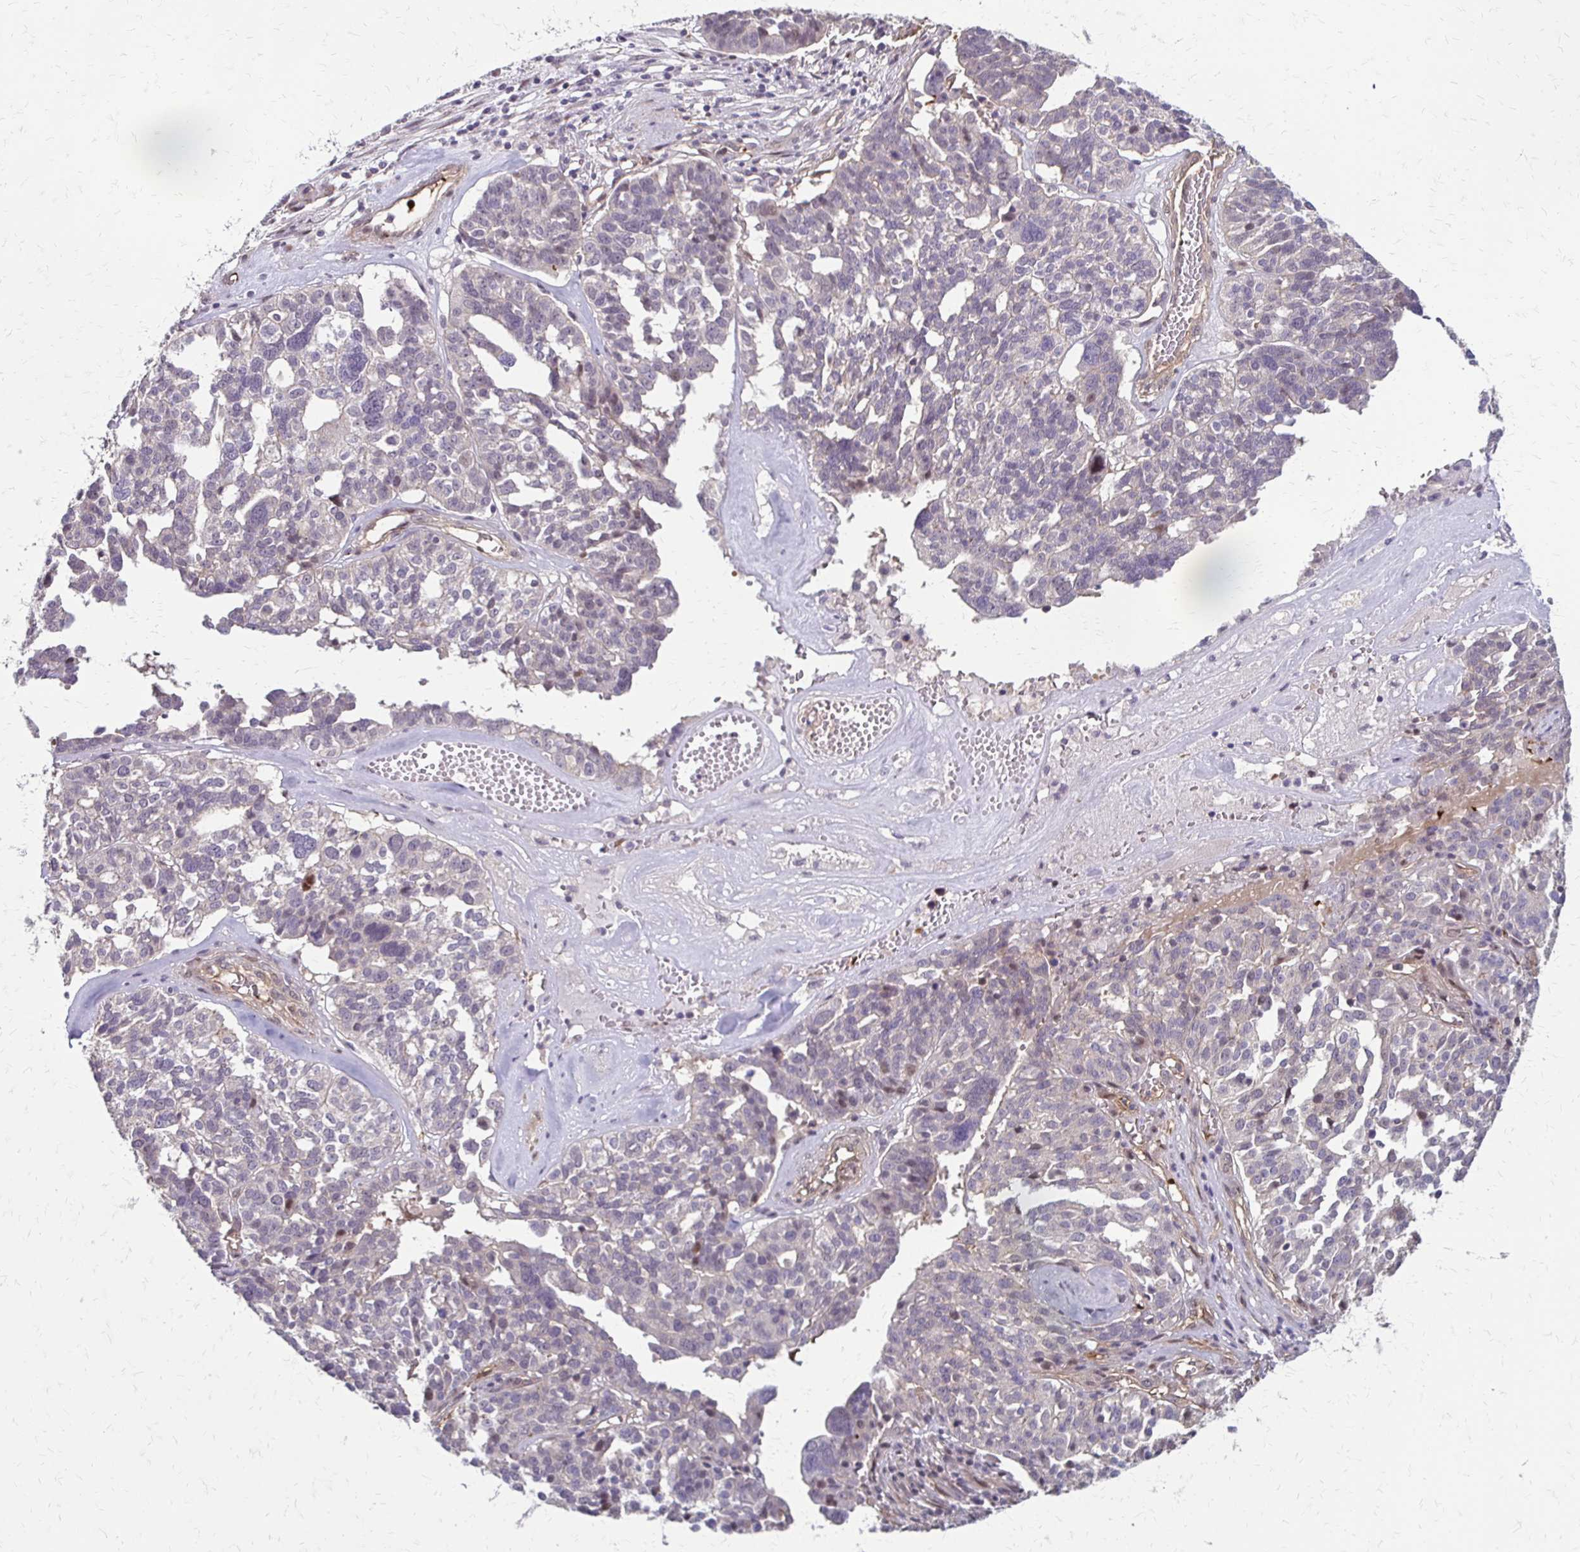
{"staining": {"intensity": "negative", "quantity": "none", "location": "none"}, "tissue": "ovarian cancer", "cell_type": "Tumor cells", "image_type": "cancer", "snomed": [{"axis": "morphology", "description": "Cystadenocarcinoma, serous, NOS"}, {"axis": "topography", "description": "Ovary"}], "caption": "Immunohistochemistry photomicrograph of neoplastic tissue: human ovarian cancer (serous cystadenocarcinoma) stained with DAB reveals no significant protein expression in tumor cells.", "gene": "CFL2", "patient": {"sex": "female", "age": 59}}